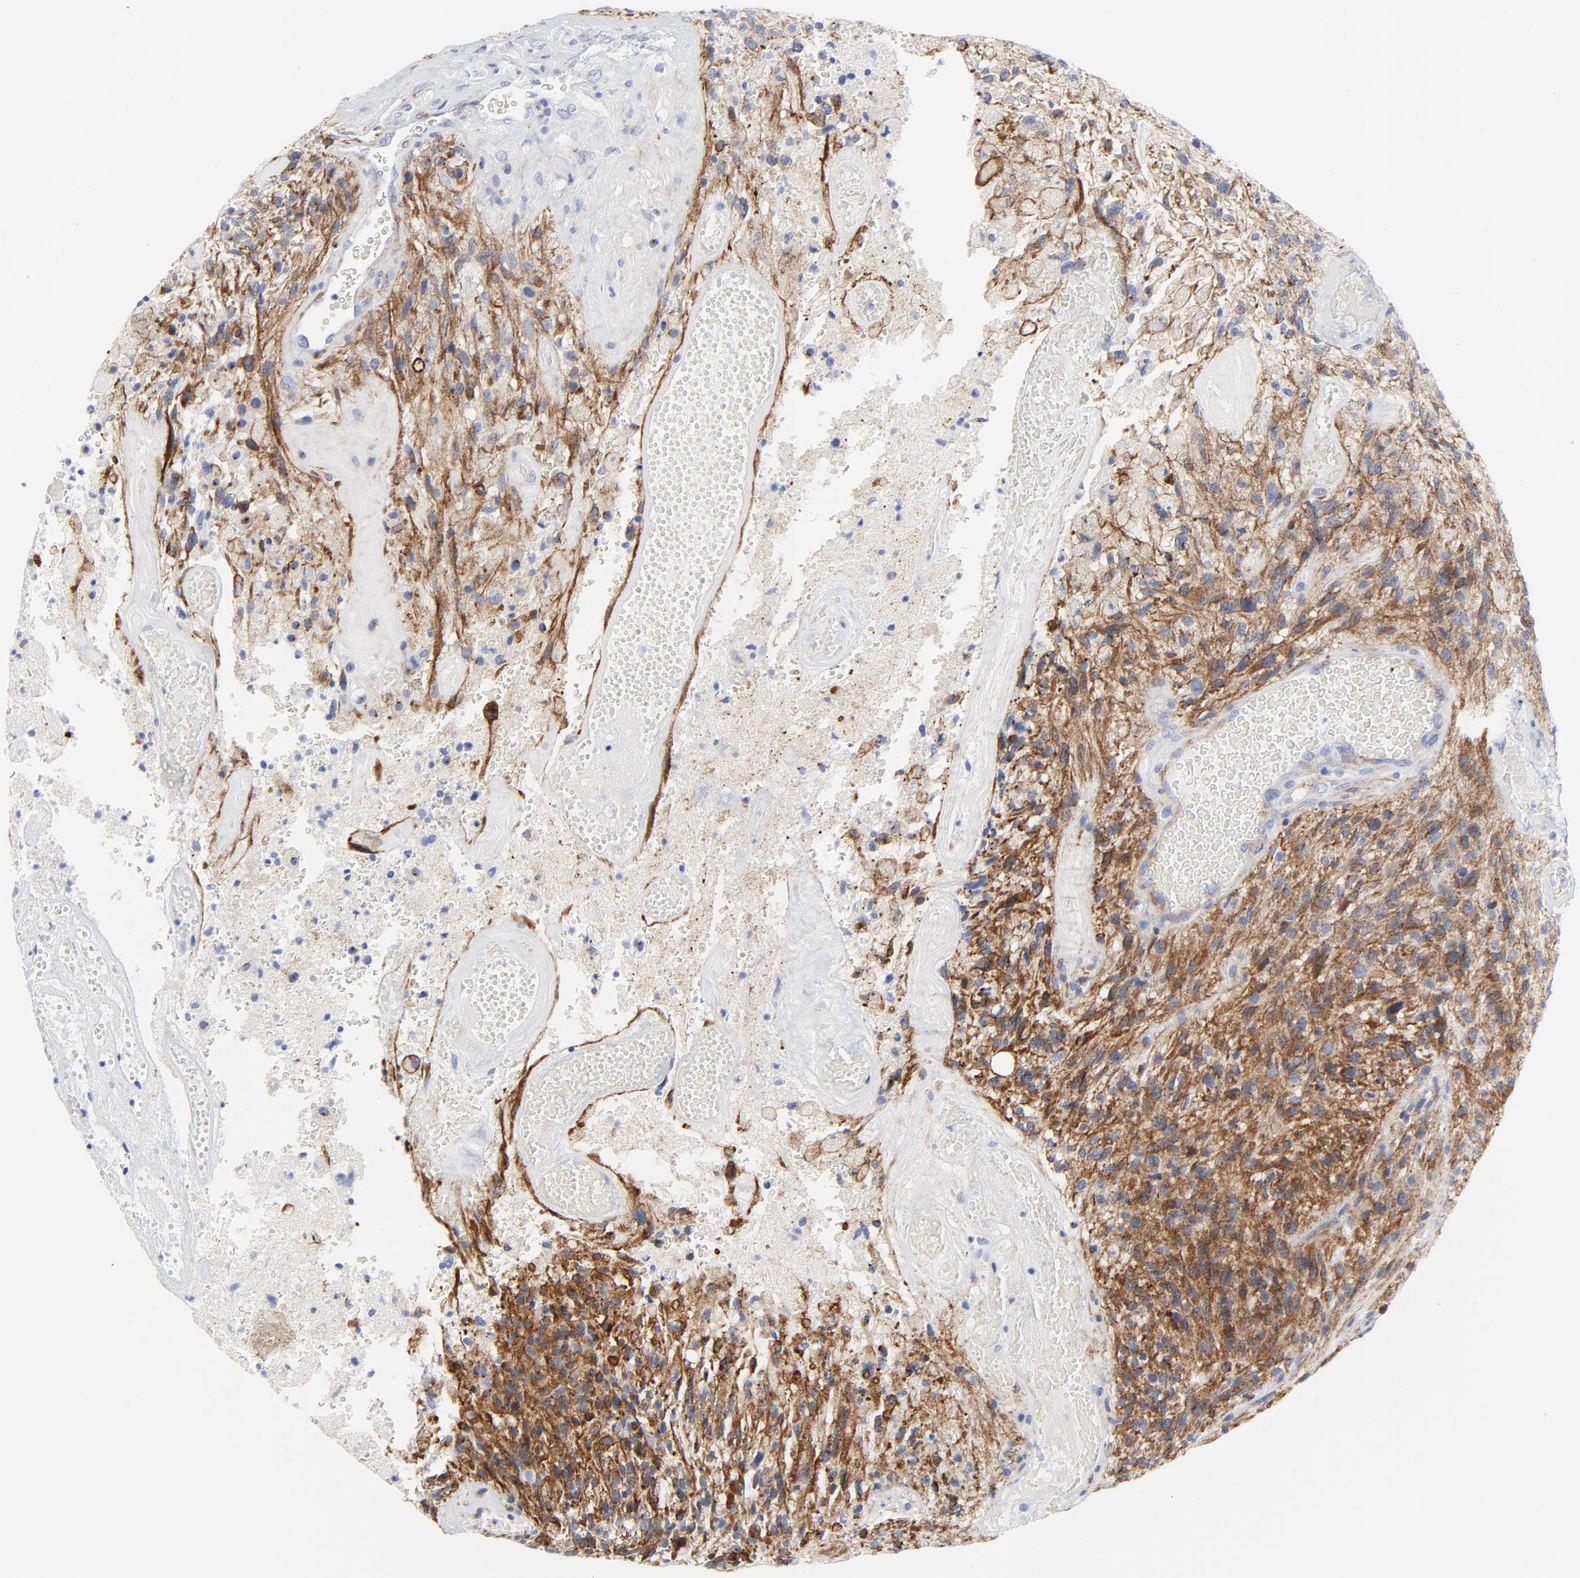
{"staining": {"intensity": "moderate", "quantity": "25%-75%", "location": "cytoplasmic/membranous"}, "tissue": "glioma", "cell_type": "Tumor cells", "image_type": "cancer", "snomed": [{"axis": "morphology", "description": "Normal tissue, NOS"}, {"axis": "morphology", "description": "Glioma, malignant, High grade"}, {"axis": "topography", "description": "Cerebral cortex"}], "caption": "A brown stain highlights moderate cytoplasmic/membranous expression of a protein in human malignant high-grade glioma tumor cells.", "gene": "TUBB1", "patient": {"sex": "male", "age": 75}}